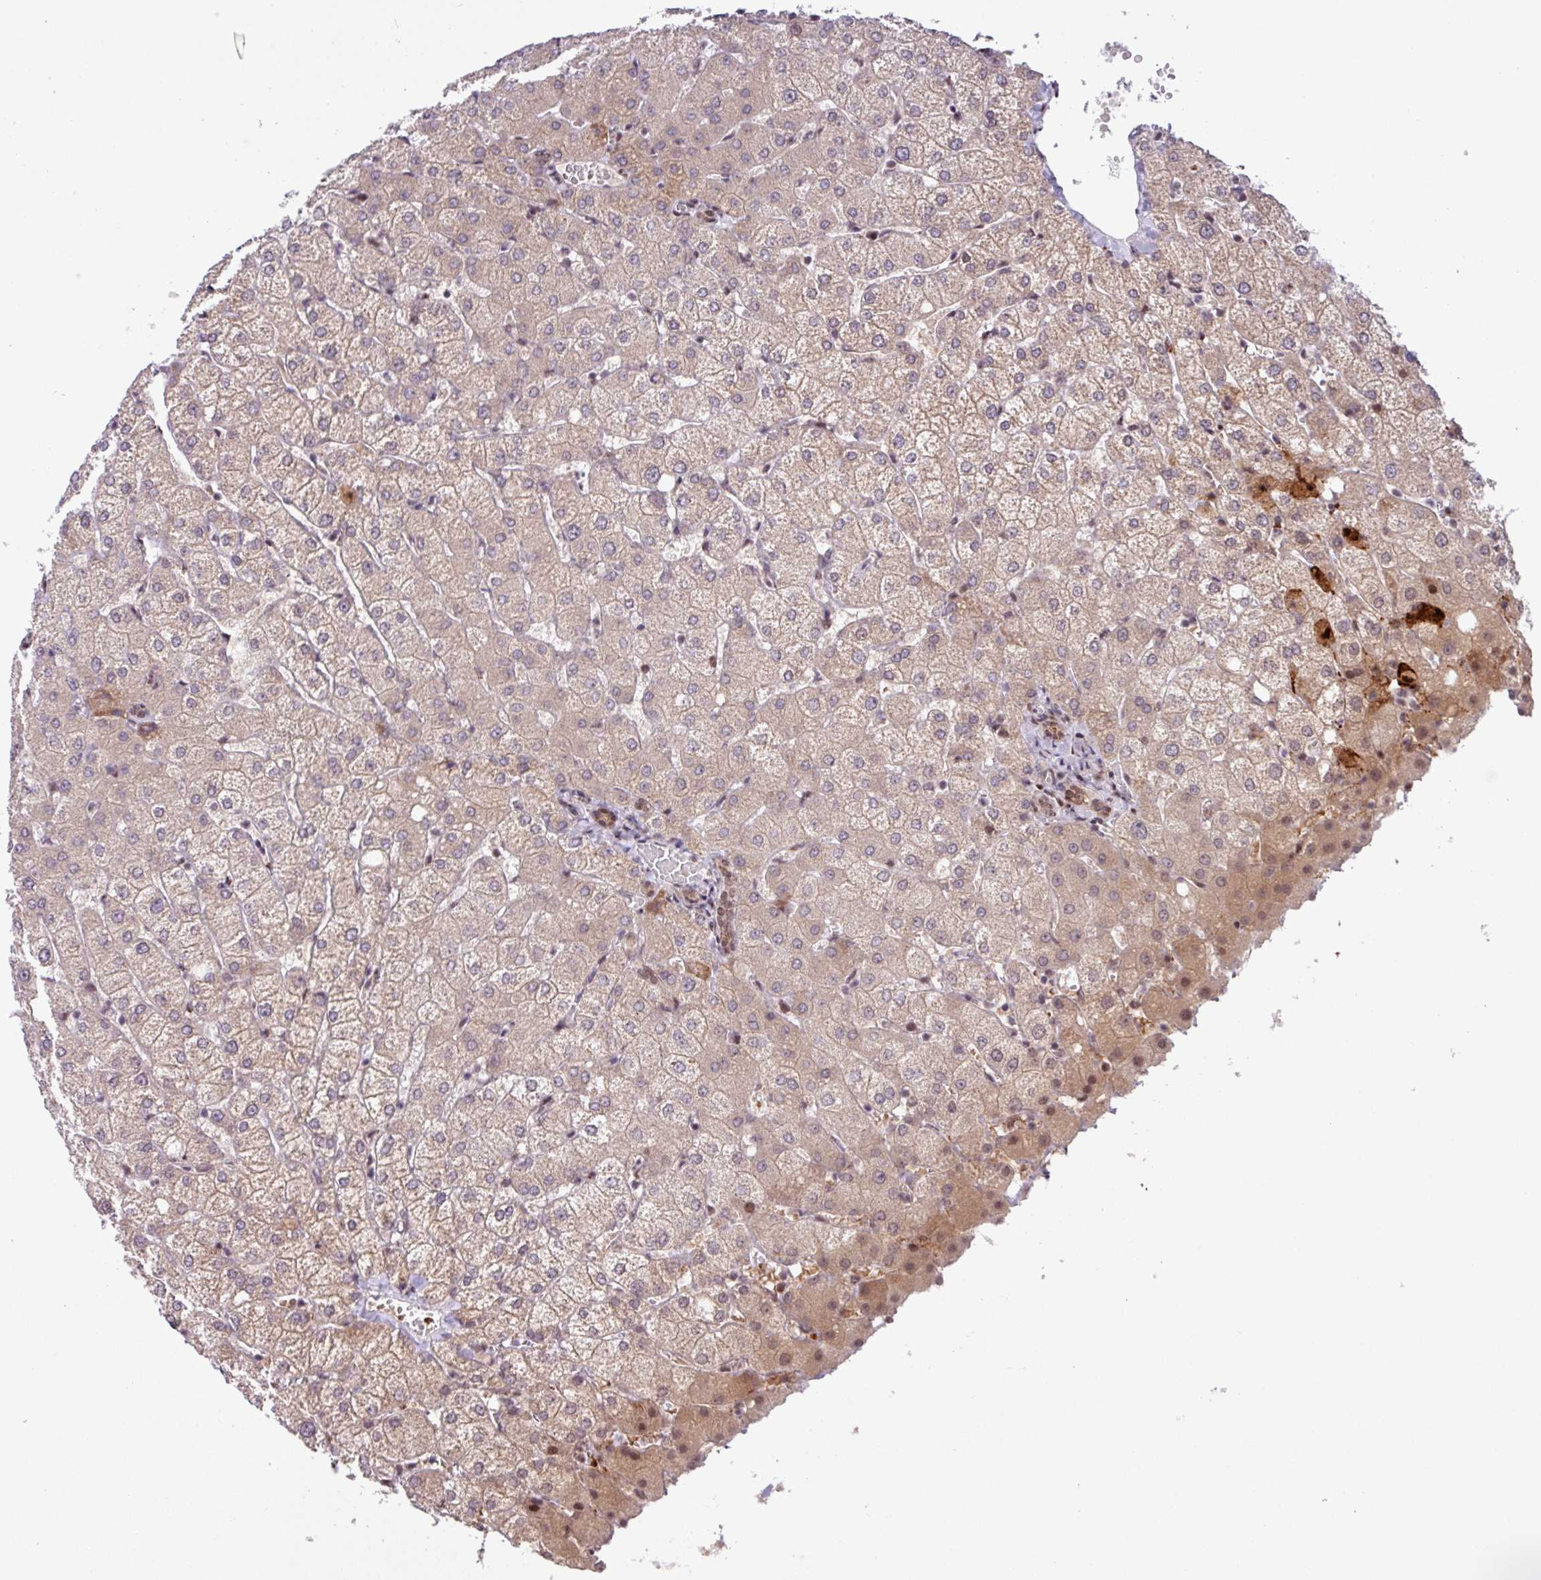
{"staining": {"intensity": "moderate", "quantity": ">75%", "location": "nuclear"}, "tissue": "liver", "cell_type": "Cholangiocytes", "image_type": "normal", "snomed": [{"axis": "morphology", "description": "Normal tissue, NOS"}, {"axis": "topography", "description": "Liver"}], "caption": "High-power microscopy captured an IHC image of normal liver, revealing moderate nuclear staining in about >75% of cholangiocytes.", "gene": "BRD3", "patient": {"sex": "female", "age": 54}}